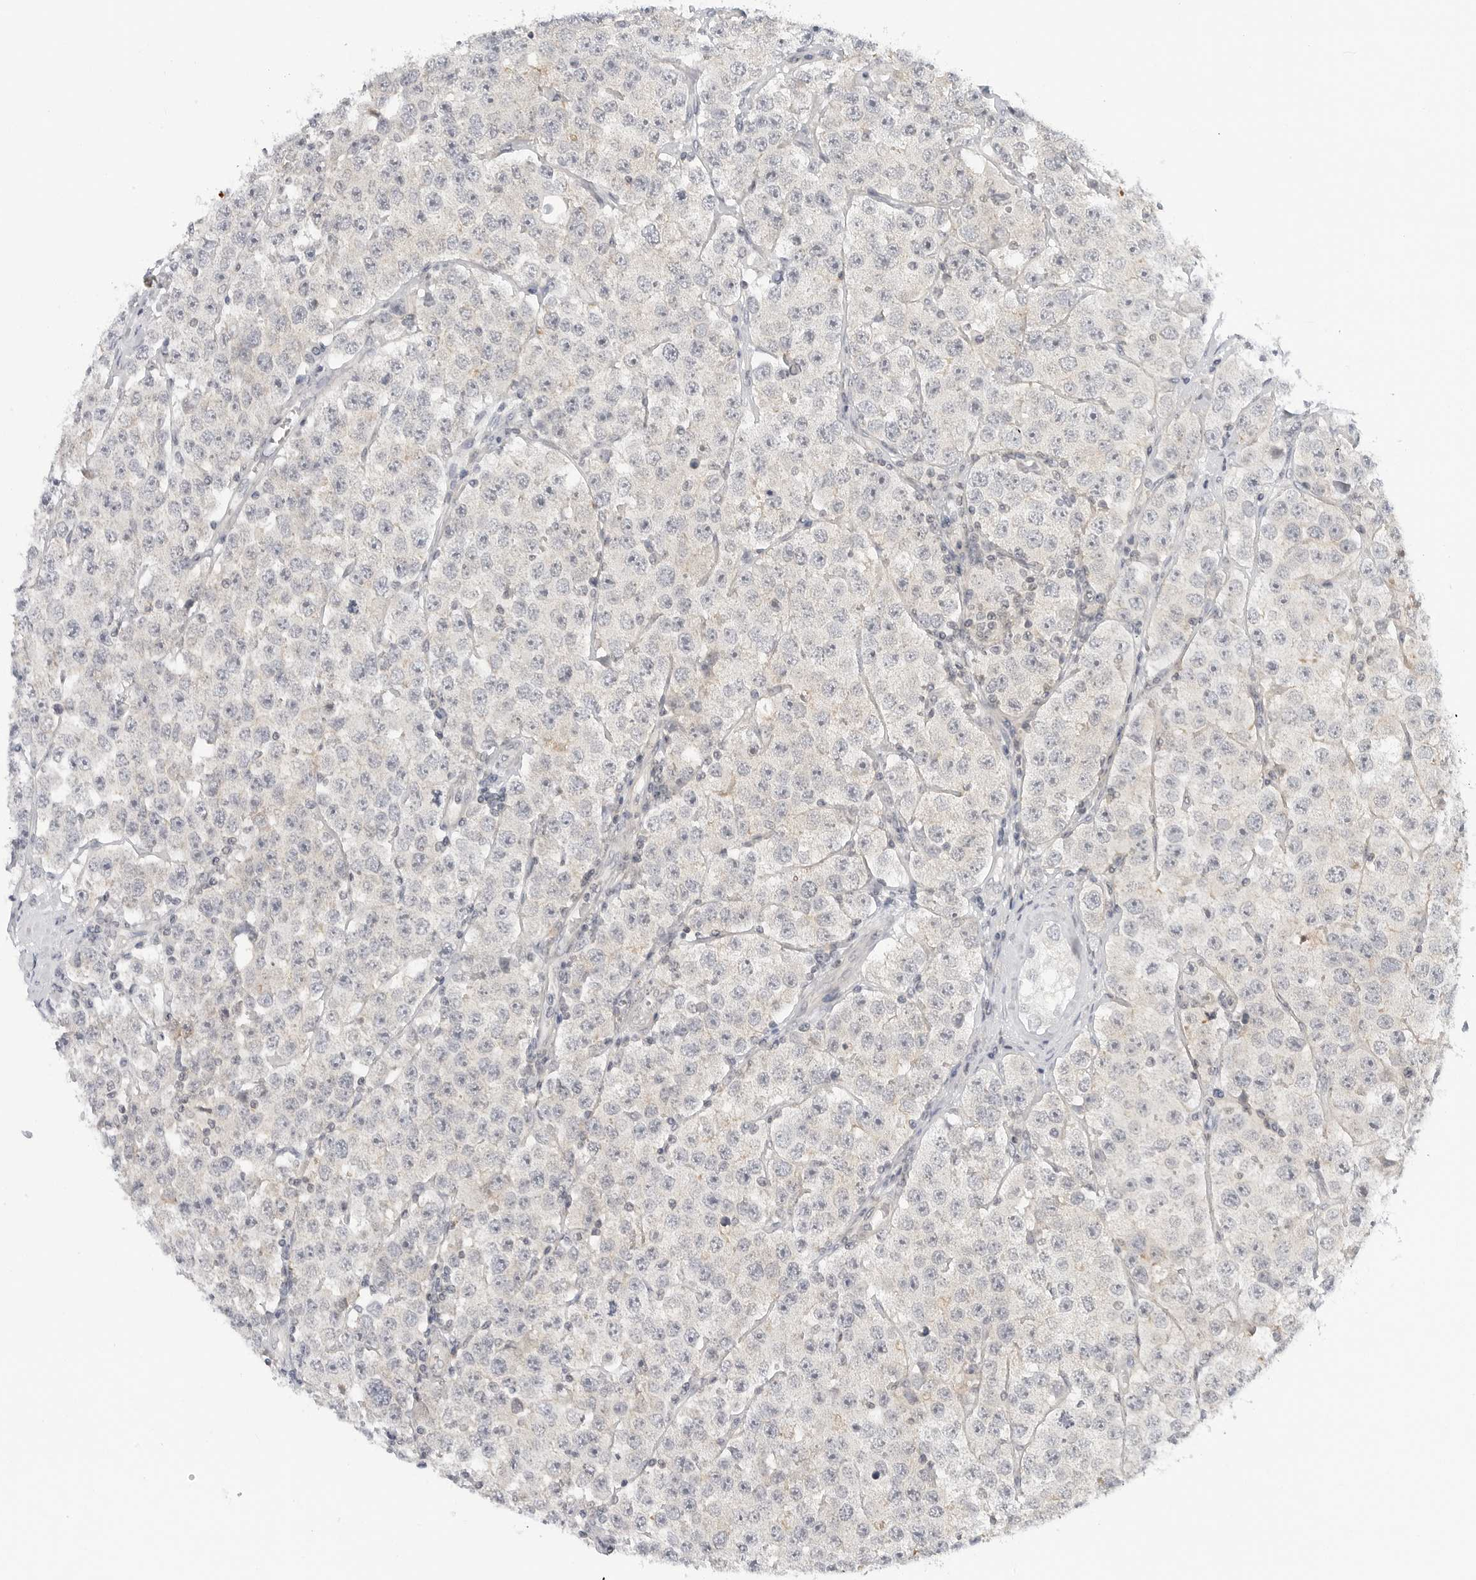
{"staining": {"intensity": "negative", "quantity": "none", "location": "none"}, "tissue": "testis cancer", "cell_type": "Tumor cells", "image_type": "cancer", "snomed": [{"axis": "morphology", "description": "Seminoma, NOS"}, {"axis": "topography", "description": "Testis"}], "caption": "The photomicrograph demonstrates no significant expression in tumor cells of testis seminoma.", "gene": "STXBP3", "patient": {"sex": "male", "age": 28}}